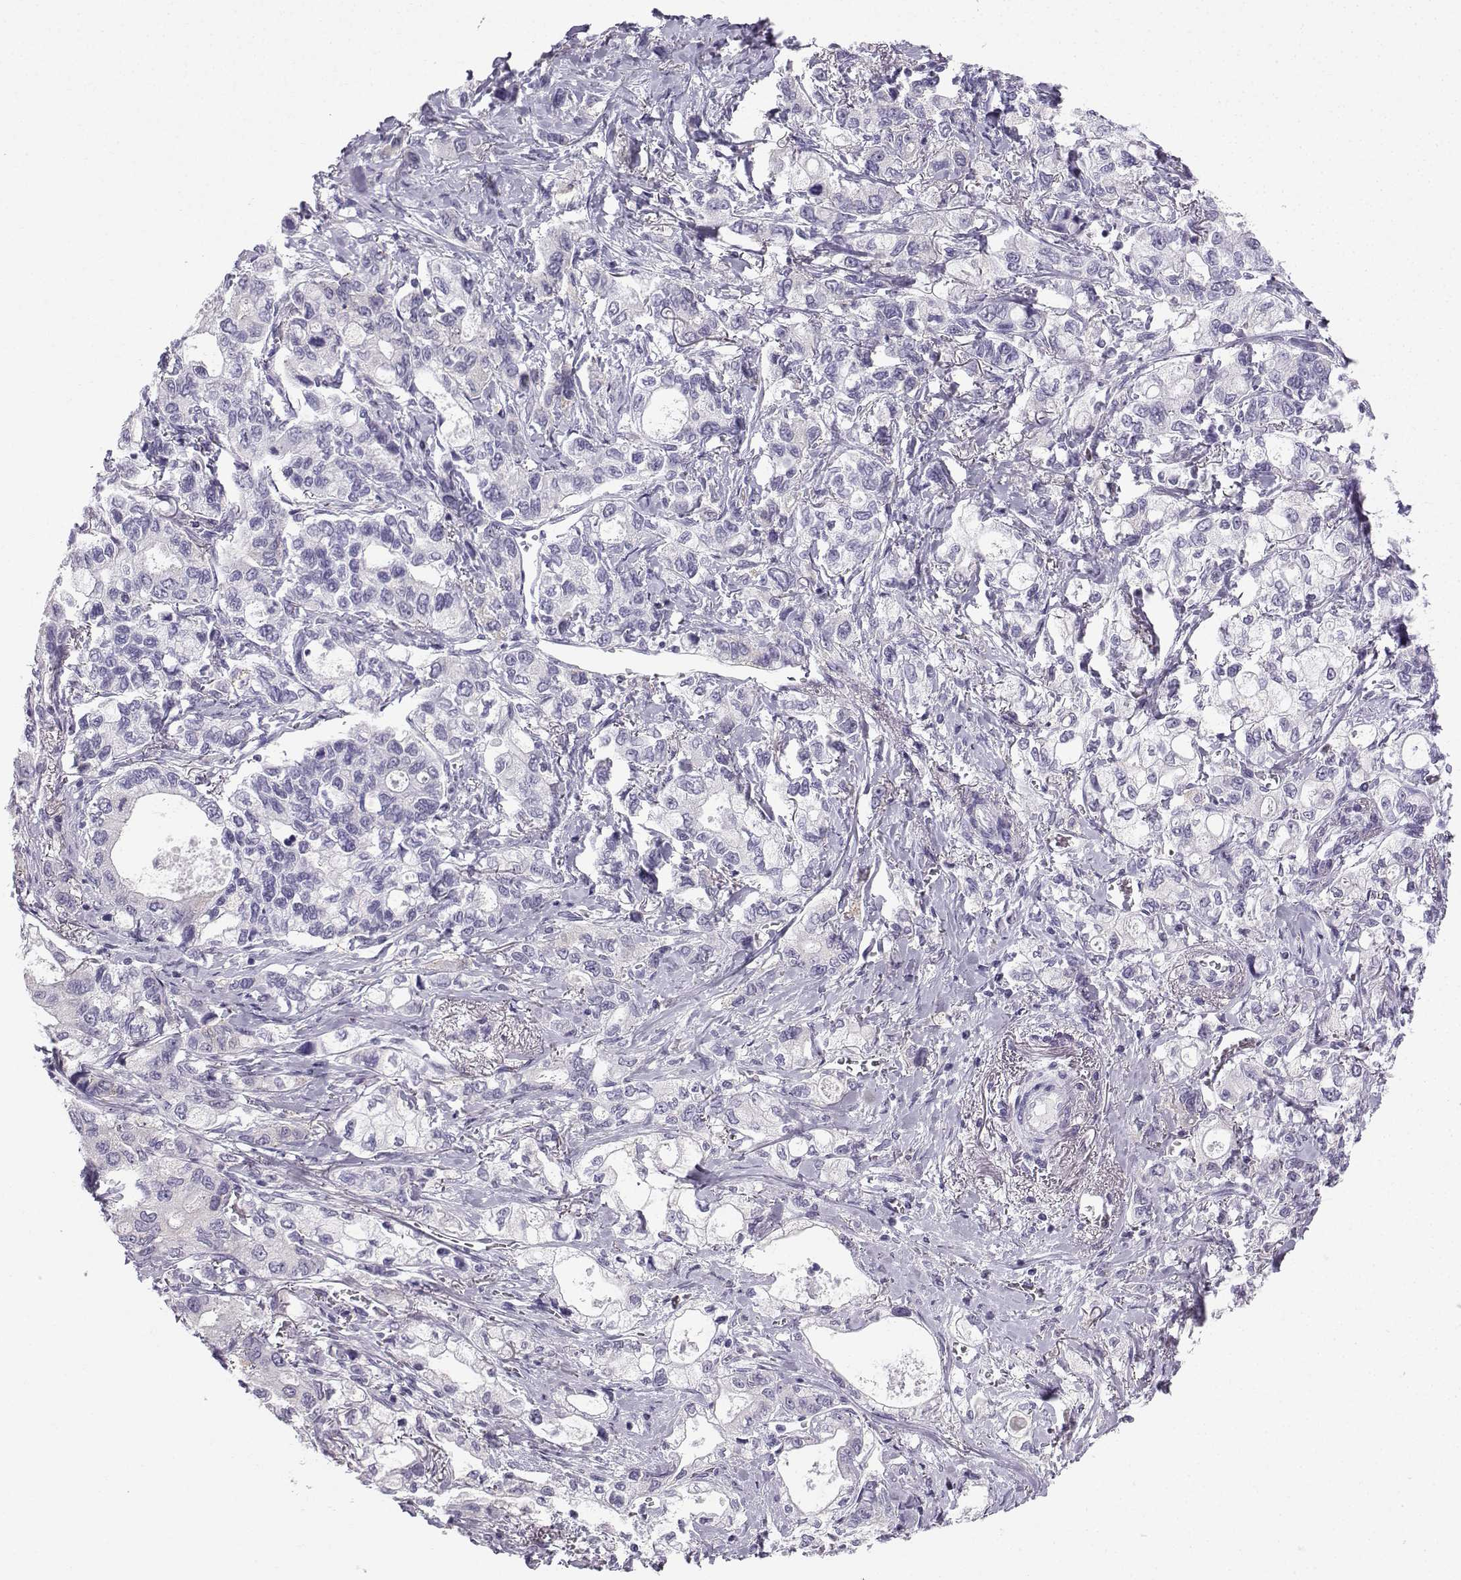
{"staining": {"intensity": "negative", "quantity": "none", "location": "none"}, "tissue": "stomach cancer", "cell_type": "Tumor cells", "image_type": "cancer", "snomed": [{"axis": "morphology", "description": "Adenocarcinoma, NOS"}, {"axis": "topography", "description": "Stomach"}], "caption": "Immunohistochemistry (IHC) micrograph of neoplastic tissue: stomach cancer (adenocarcinoma) stained with DAB (3,3'-diaminobenzidine) exhibits no significant protein staining in tumor cells. (Stains: DAB immunohistochemistry with hematoxylin counter stain, Microscopy: brightfield microscopy at high magnification).", "gene": "ZBTB8B", "patient": {"sex": "male", "age": 63}}